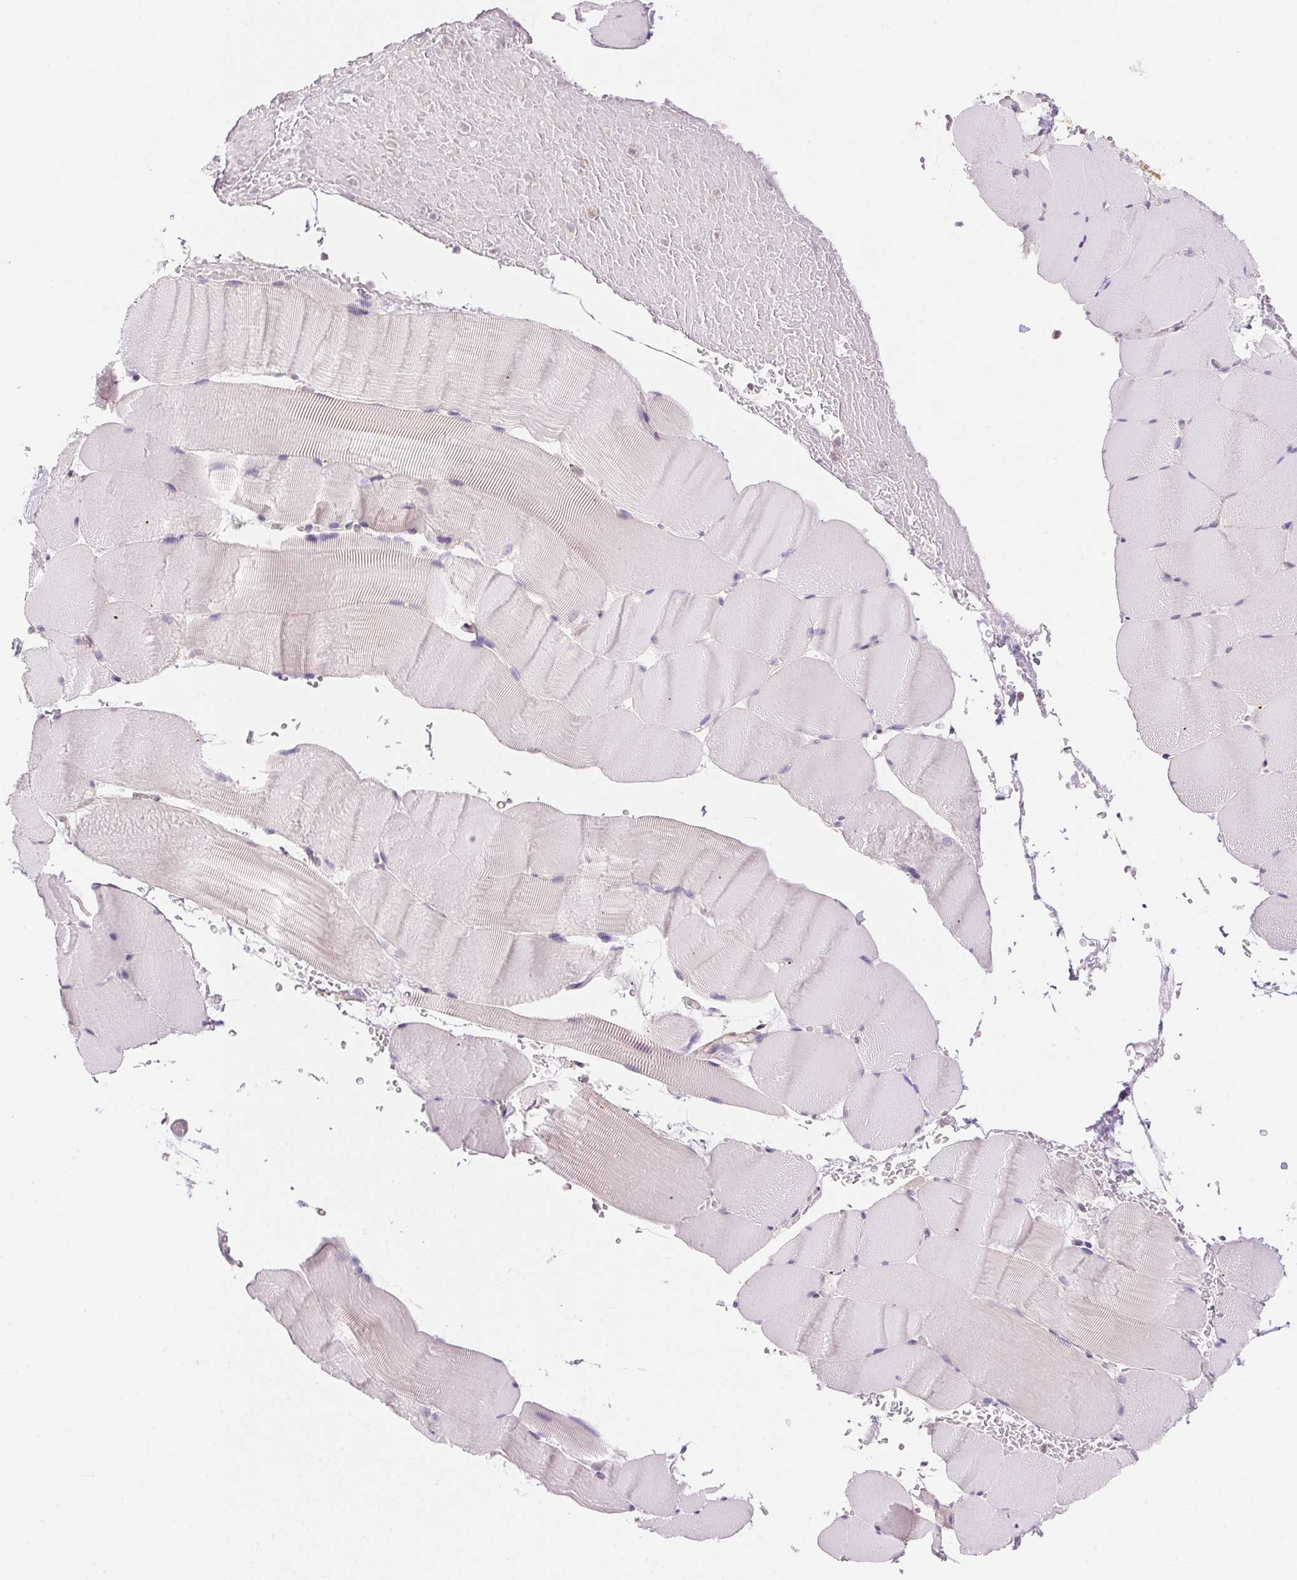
{"staining": {"intensity": "negative", "quantity": "none", "location": "none"}, "tissue": "skeletal muscle", "cell_type": "Myocytes", "image_type": "normal", "snomed": [{"axis": "morphology", "description": "Normal tissue, NOS"}, {"axis": "topography", "description": "Skeletal muscle"}], "caption": "This is an IHC micrograph of benign skeletal muscle. There is no positivity in myocytes.", "gene": "SMTN", "patient": {"sex": "female", "age": 37}}